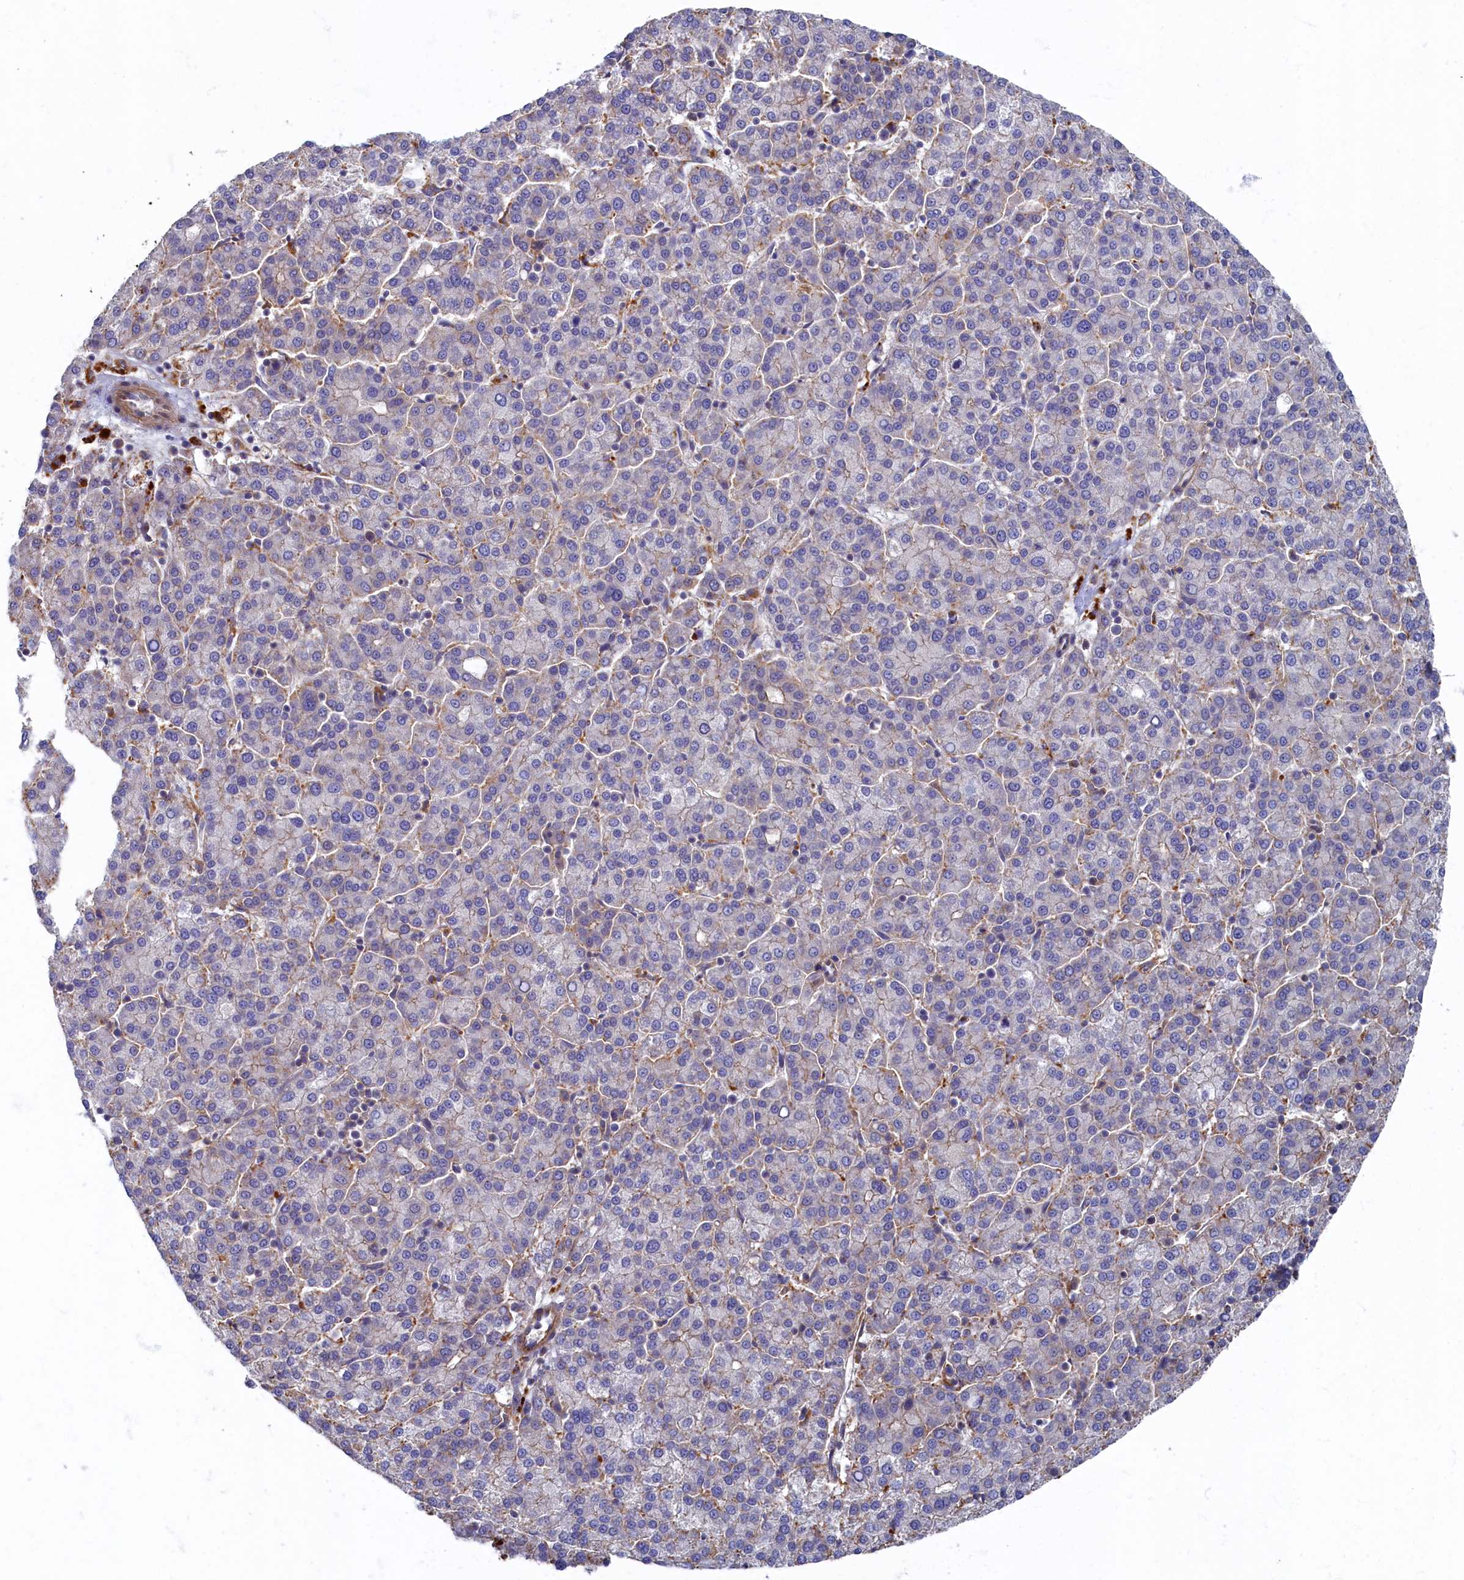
{"staining": {"intensity": "weak", "quantity": "<25%", "location": "cytoplasmic/membranous"}, "tissue": "liver cancer", "cell_type": "Tumor cells", "image_type": "cancer", "snomed": [{"axis": "morphology", "description": "Carcinoma, Hepatocellular, NOS"}, {"axis": "topography", "description": "Liver"}], "caption": "Liver hepatocellular carcinoma stained for a protein using IHC demonstrates no staining tumor cells.", "gene": "PSMG2", "patient": {"sex": "female", "age": 58}}